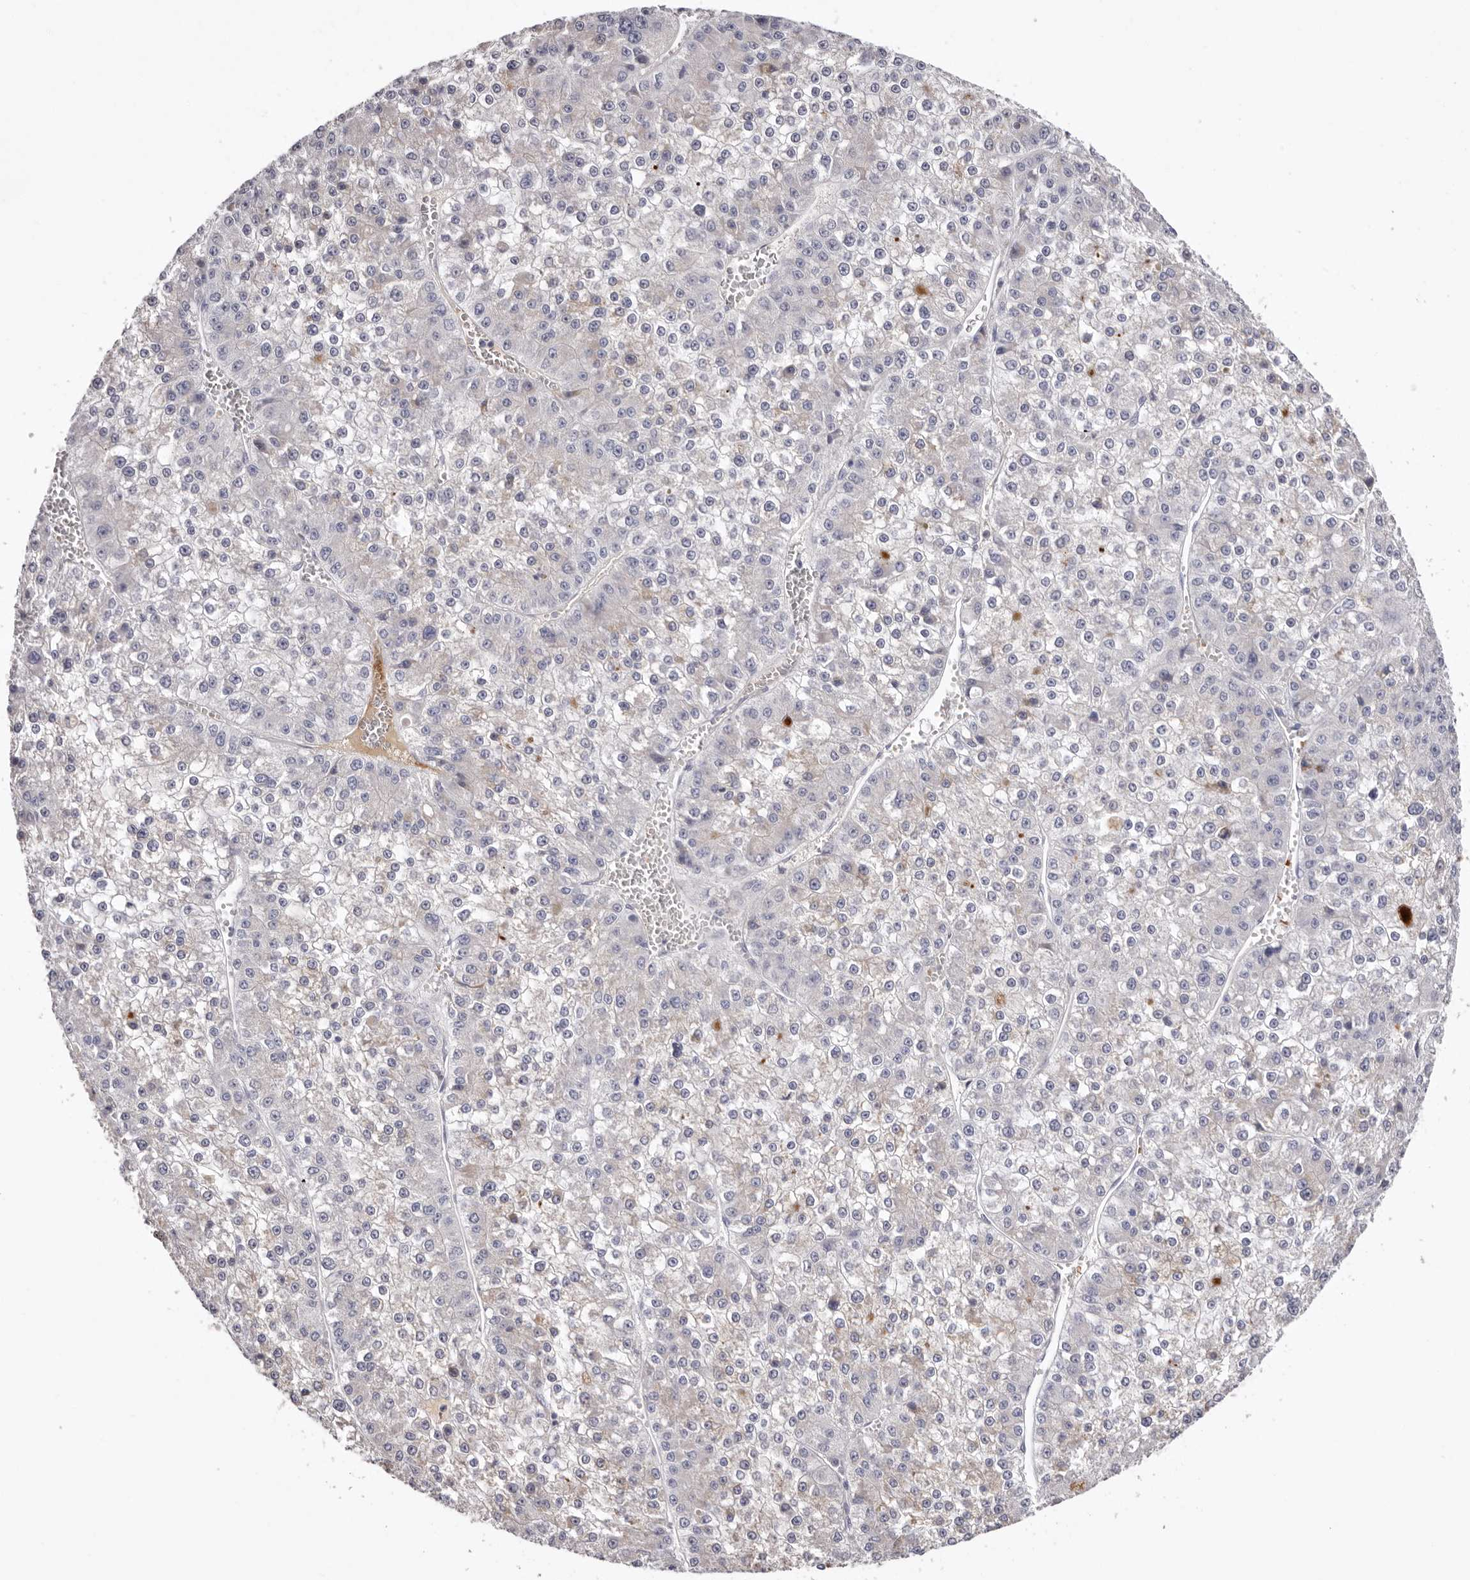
{"staining": {"intensity": "weak", "quantity": "<25%", "location": "cytoplasmic/membranous"}, "tissue": "liver cancer", "cell_type": "Tumor cells", "image_type": "cancer", "snomed": [{"axis": "morphology", "description": "Carcinoma, Hepatocellular, NOS"}, {"axis": "topography", "description": "Liver"}], "caption": "The immunohistochemistry (IHC) image has no significant positivity in tumor cells of hepatocellular carcinoma (liver) tissue.", "gene": "LMLN", "patient": {"sex": "female", "age": 73}}